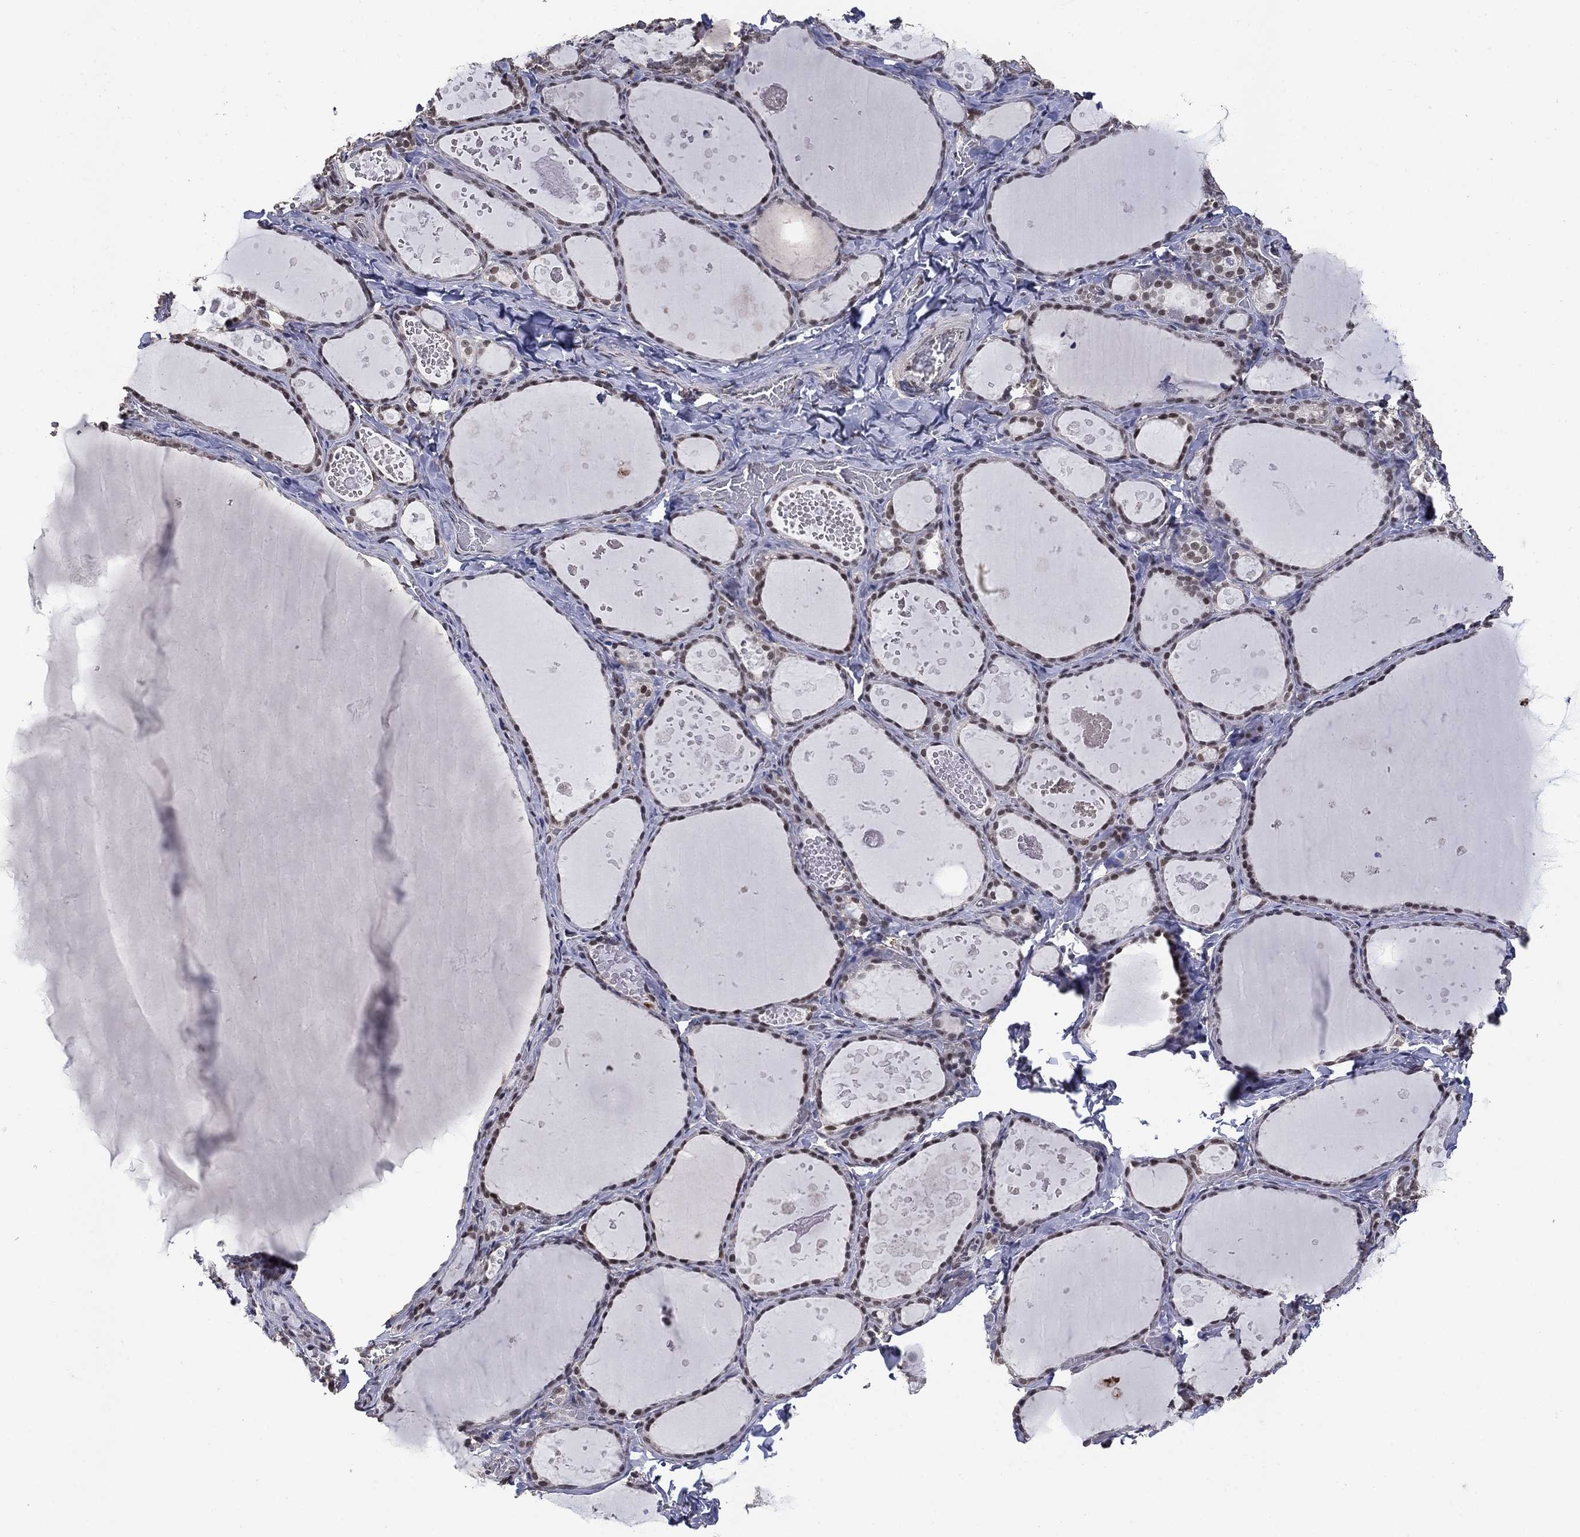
{"staining": {"intensity": "weak", "quantity": "25%-75%", "location": "nuclear"}, "tissue": "thyroid gland", "cell_type": "Glandular cells", "image_type": "normal", "snomed": [{"axis": "morphology", "description": "Normal tissue, NOS"}, {"axis": "topography", "description": "Thyroid gland"}], "caption": "About 25%-75% of glandular cells in unremarkable thyroid gland demonstrate weak nuclear protein positivity as visualized by brown immunohistochemical staining.", "gene": "GRIA3", "patient": {"sex": "female", "age": 56}}